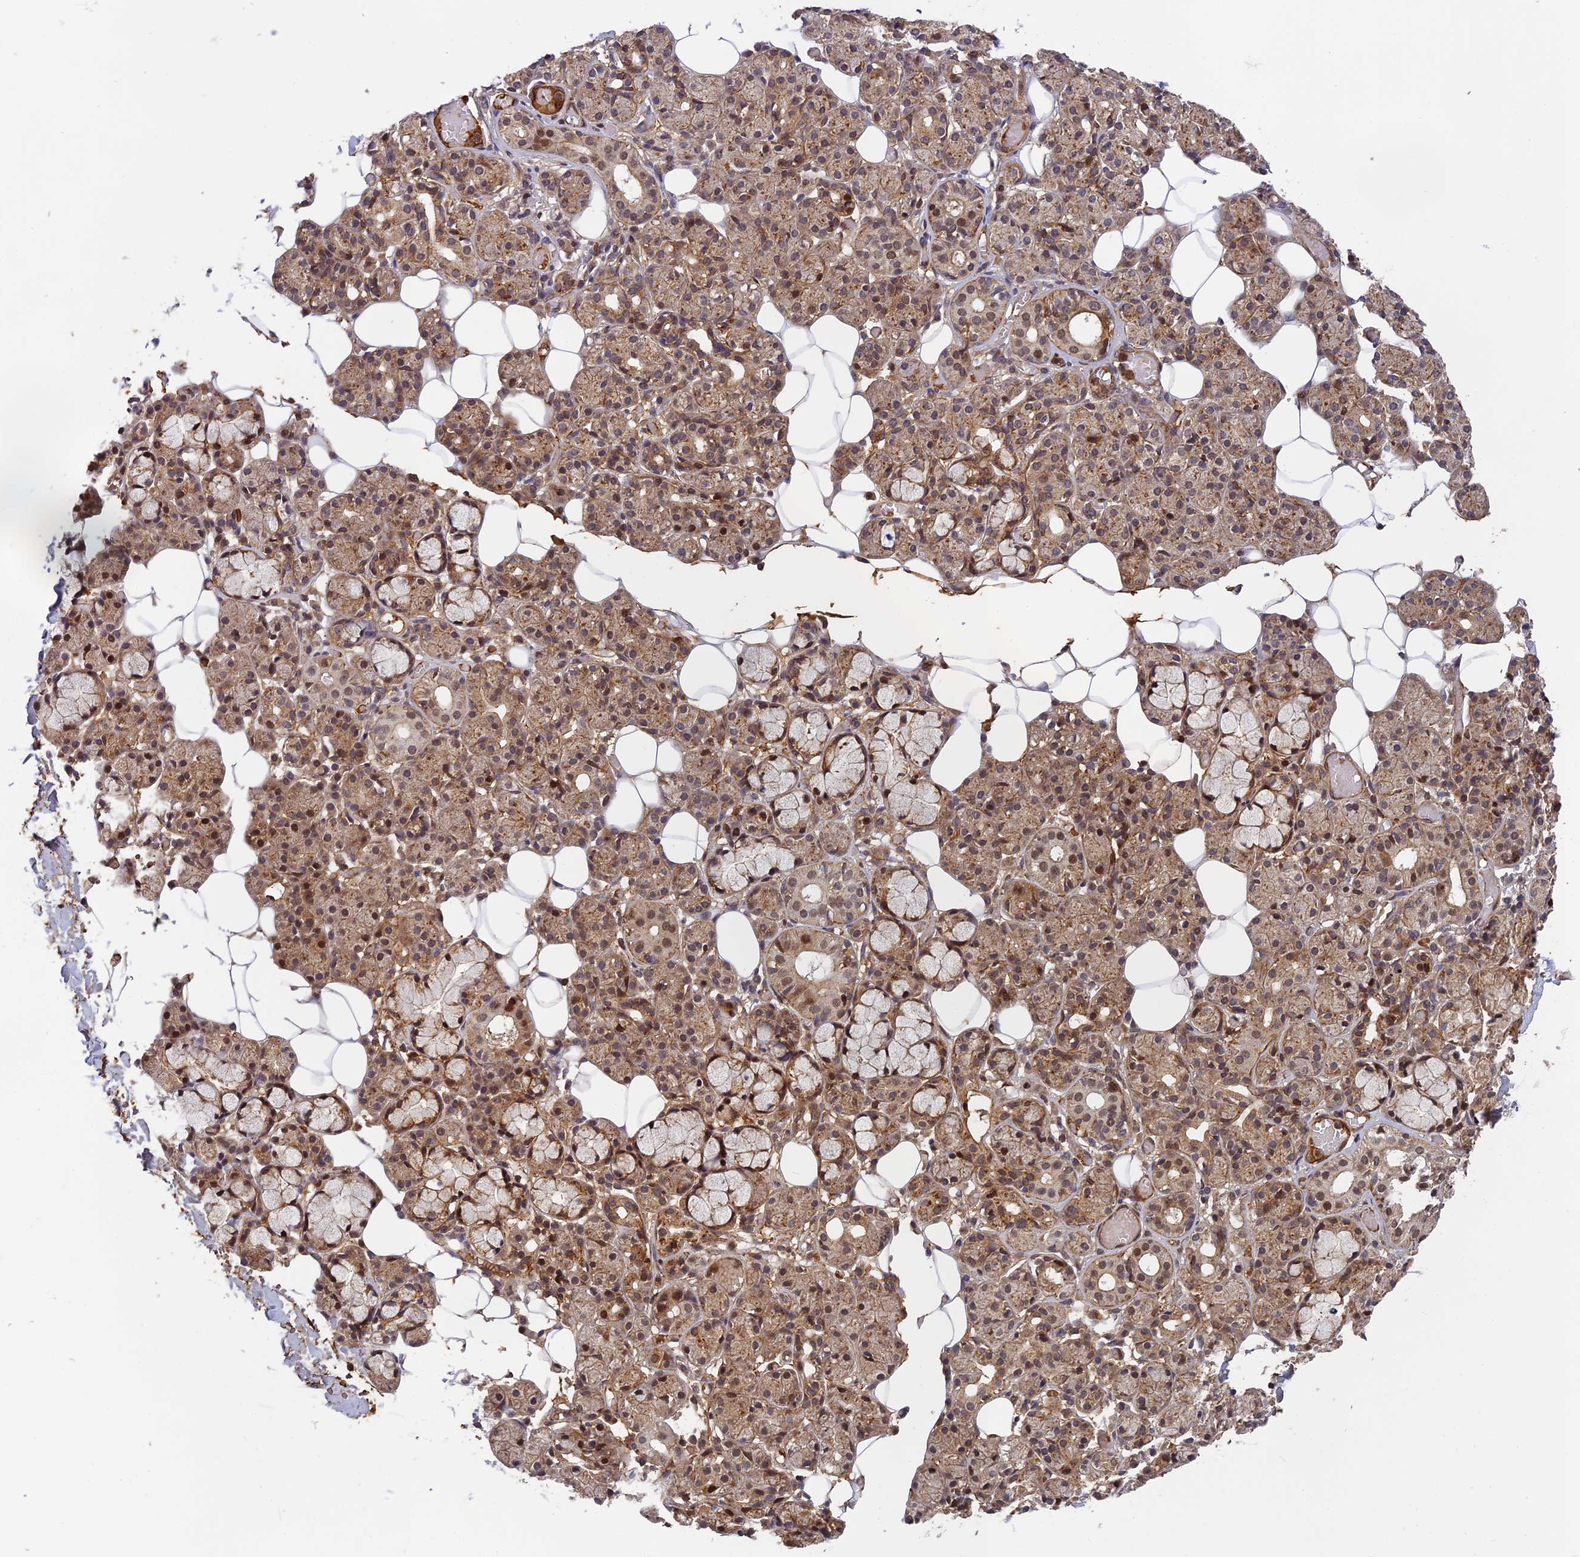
{"staining": {"intensity": "moderate", "quantity": "25%-75%", "location": "cytoplasmic/membranous,nuclear"}, "tissue": "salivary gland", "cell_type": "Glandular cells", "image_type": "normal", "snomed": [{"axis": "morphology", "description": "Normal tissue, NOS"}, {"axis": "topography", "description": "Salivary gland"}], "caption": "The micrograph reveals immunohistochemical staining of normal salivary gland. There is moderate cytoplasmic/membranous,nuclear expression is appreciated in about 25%-75% of glandular cells. The staining is performed using DAB (3,3'-diaminobenzidine) brown chromogen to label protein expression. The nuclei are counter-stained blue using hematoxylin.", "gene": "OSBPL1A", "patient": {"sex": "male", "age": 63}}